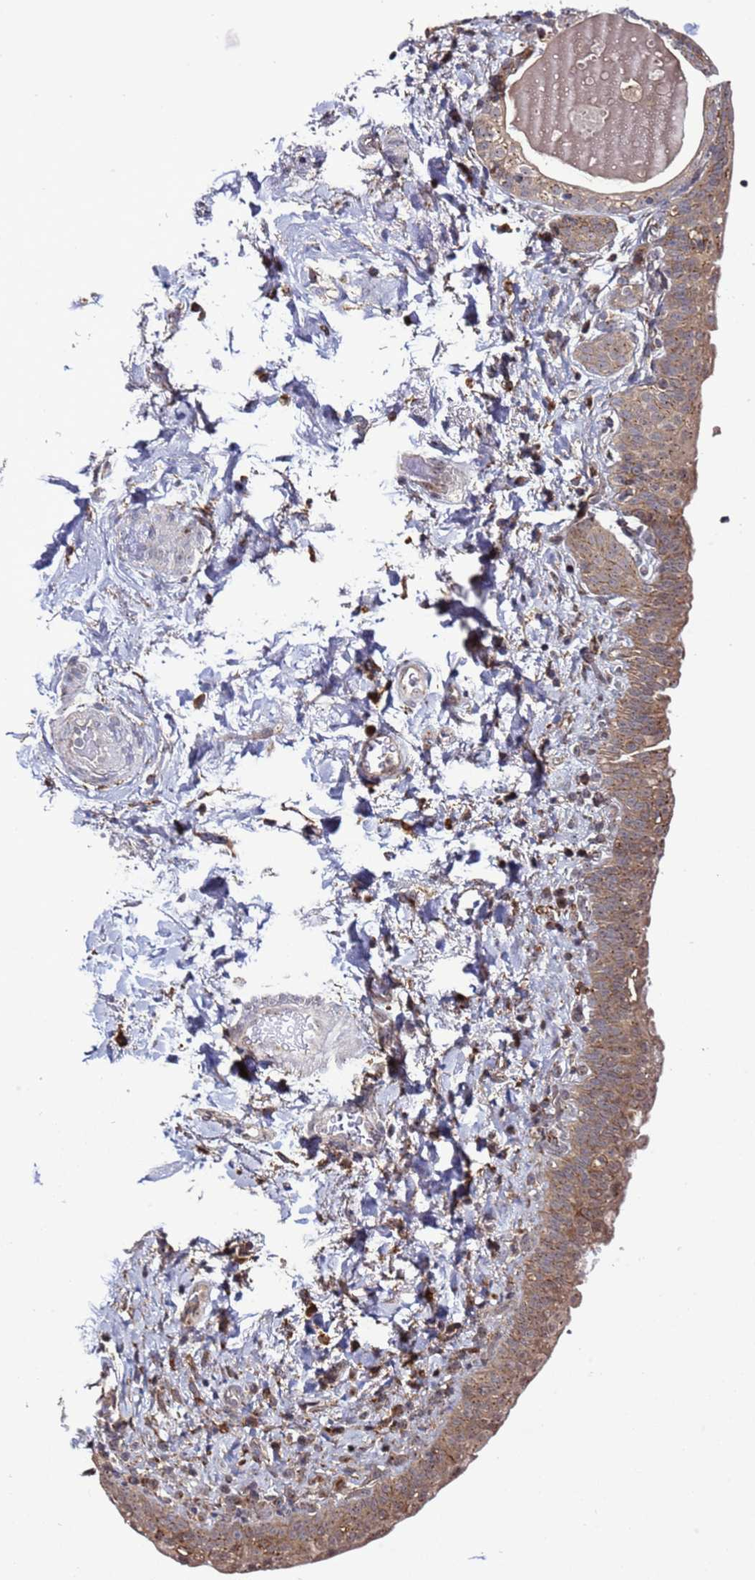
{"staining": {"intensity": "moderate", "quantity": ">75%", "location": "cytoplasmic/membranous"}, "tissue": "urinary bladder", "cell_type": "Urothelial cells", "image_type": "normal", "snomed": [{"axis": "morphology", "description": "Normal tissue, NOS"}, {"axis": "topography", "description": "Urinary bladder"}], "caption": "Immunohistochemistry staining of benign urinary bladder, which shows medium levels of moderate cytoplasmic/membranous expression in about >75% of urothelial cells indicating moderate cytoplasmic/membranous protein staining. The staining was performed using DAB (brown) for protein detection and nuclei were counterstained in hematoxylin (blue).", "gene": "TMEM176B", "patient": {"sex": "male", "age": 83}}